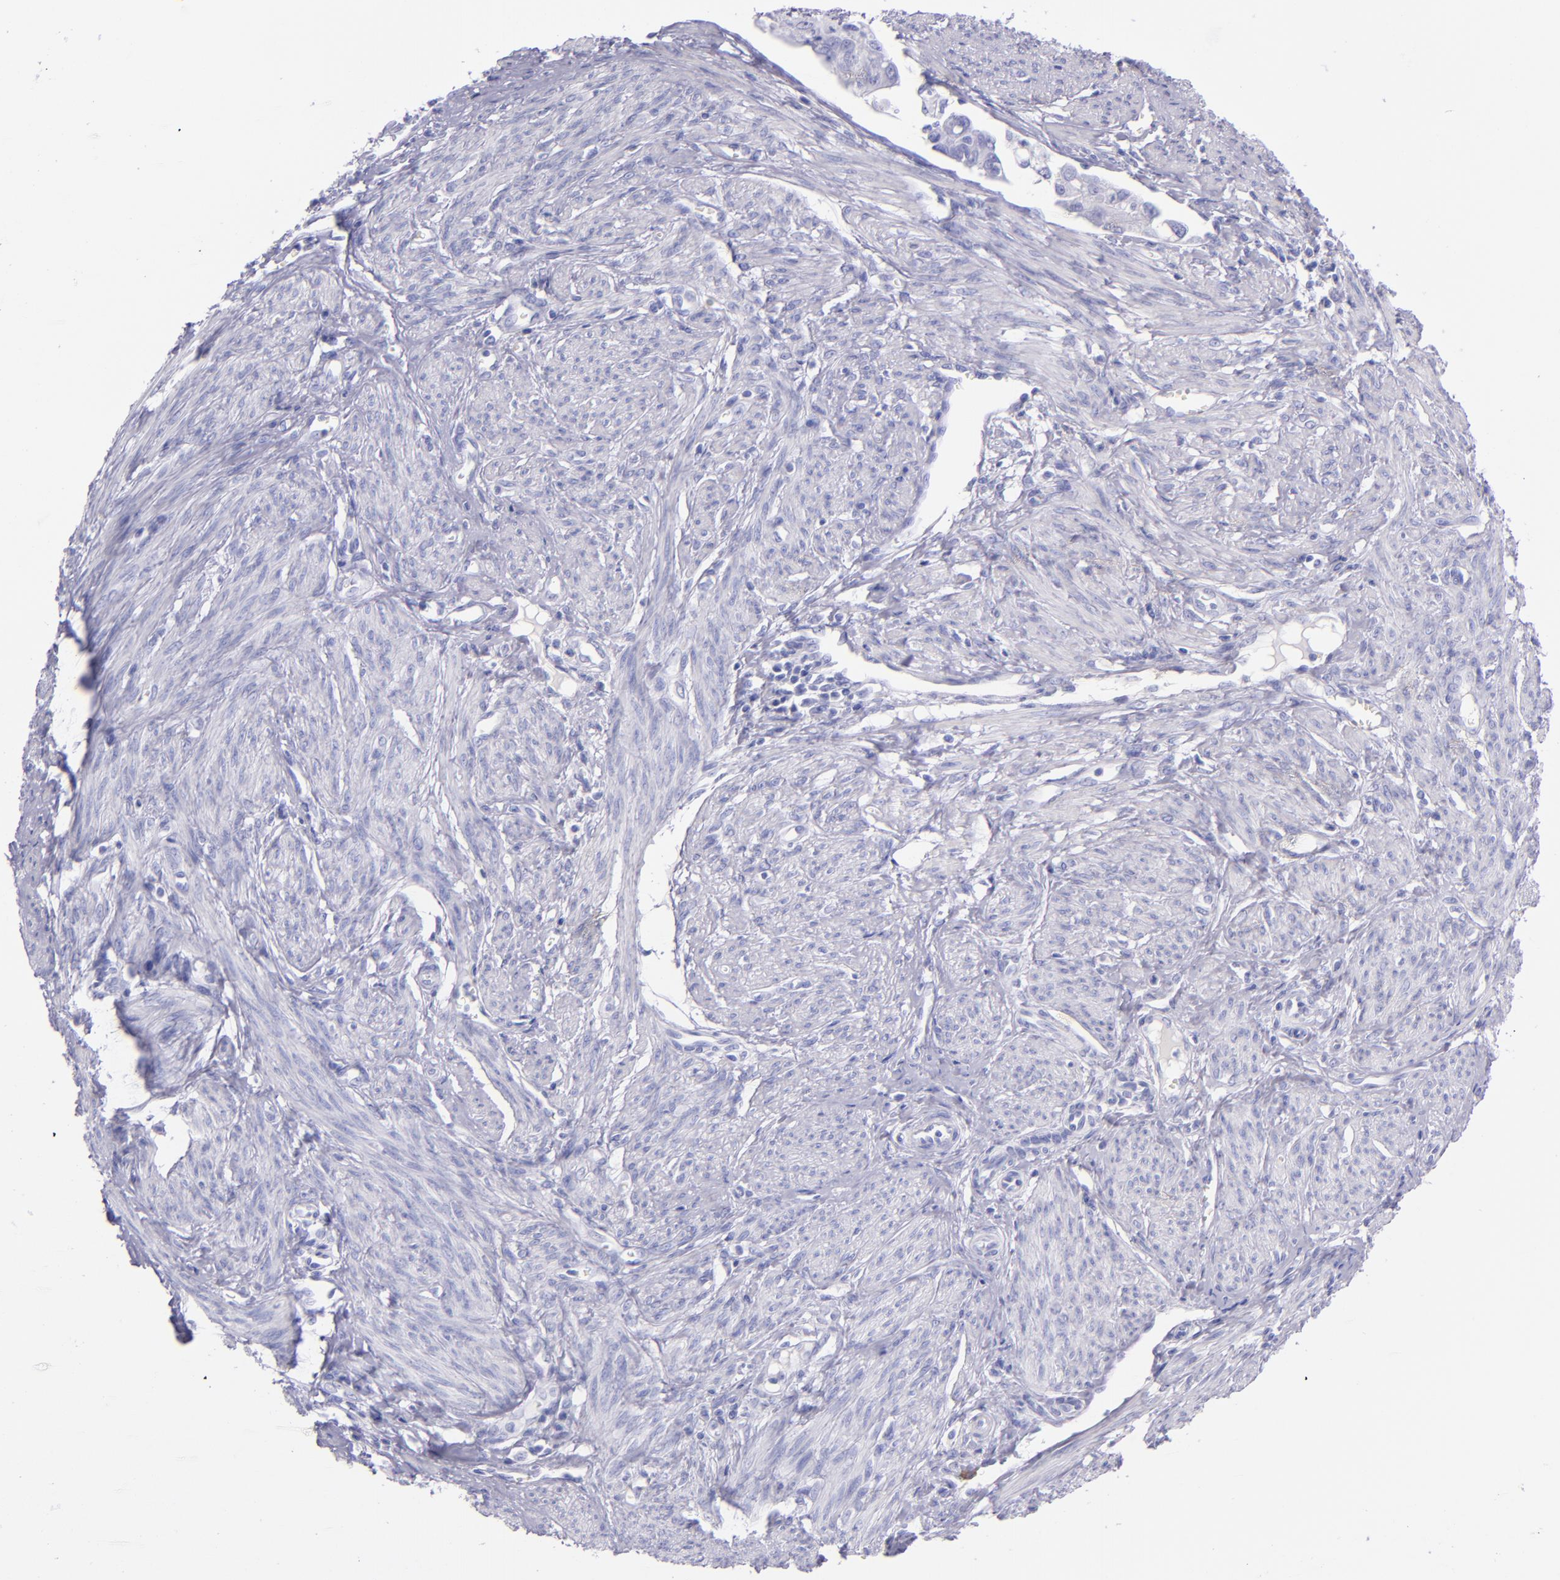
{"staining": {"intensity": "negative", "quantity": "none", "location": "none"}, "tissue": "endometrial cancer", "cell_type": "Tumor cells", "image_type": "cancer", "snomed": [{"axis": "morphology", "description": "Adenocarcinoma, NOS"}, {"axis": "topography", "description": "Endometrium"}], "caption": "Tumor cells are negative for protein expression in human endometrial cancer. Brightfield microscopy of immunohistochemistry stained with DAB (3,3'-diaminobenzidine) (brown) and hematoxylin (blue), captured at high magnification.", "gene": "SFTPA2", "patient": {"sex": "female", "age": 75}}